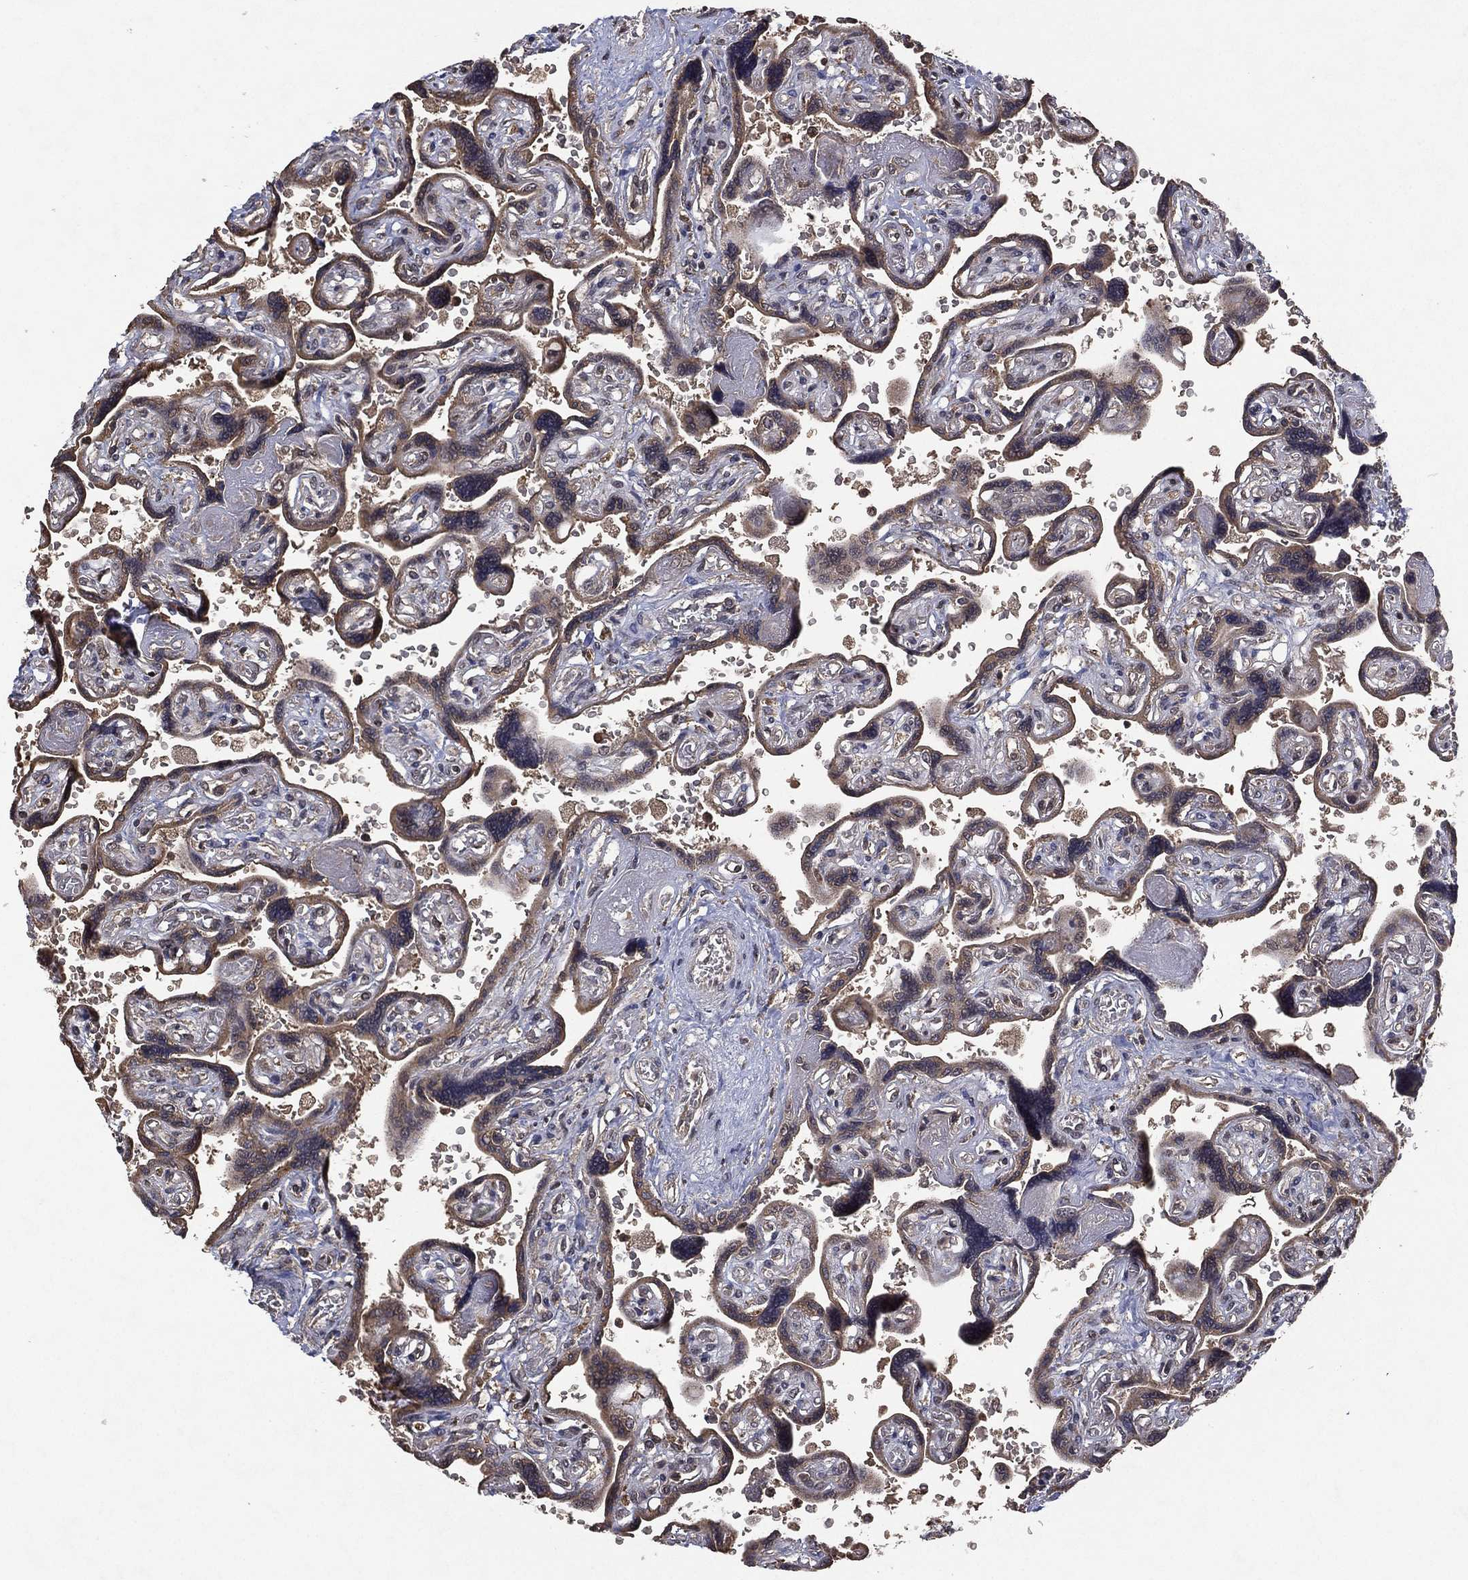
{"staining": {"intensity": "moderate", "quantity": "25%-75%", "location": "cytoplasmic/membranous"}, "tissue": "placenta", "cell_type": "Trophoblastic cells", "image_type": "normal", "snomed": [{"axis": "morphology", "description": "Normal tissue, NOS"}, {"axis": "topography", "description": "Placenta"}], "caption": "Placenta stained with DAB immunohistochemistry demonstrates medium levels of moderate cytoplasmic/membranous positivity in approximately 25%-75% of trophoblastic cells.", "gene": "ATG4B", "patient": {"sex": "female", "age": 32}}